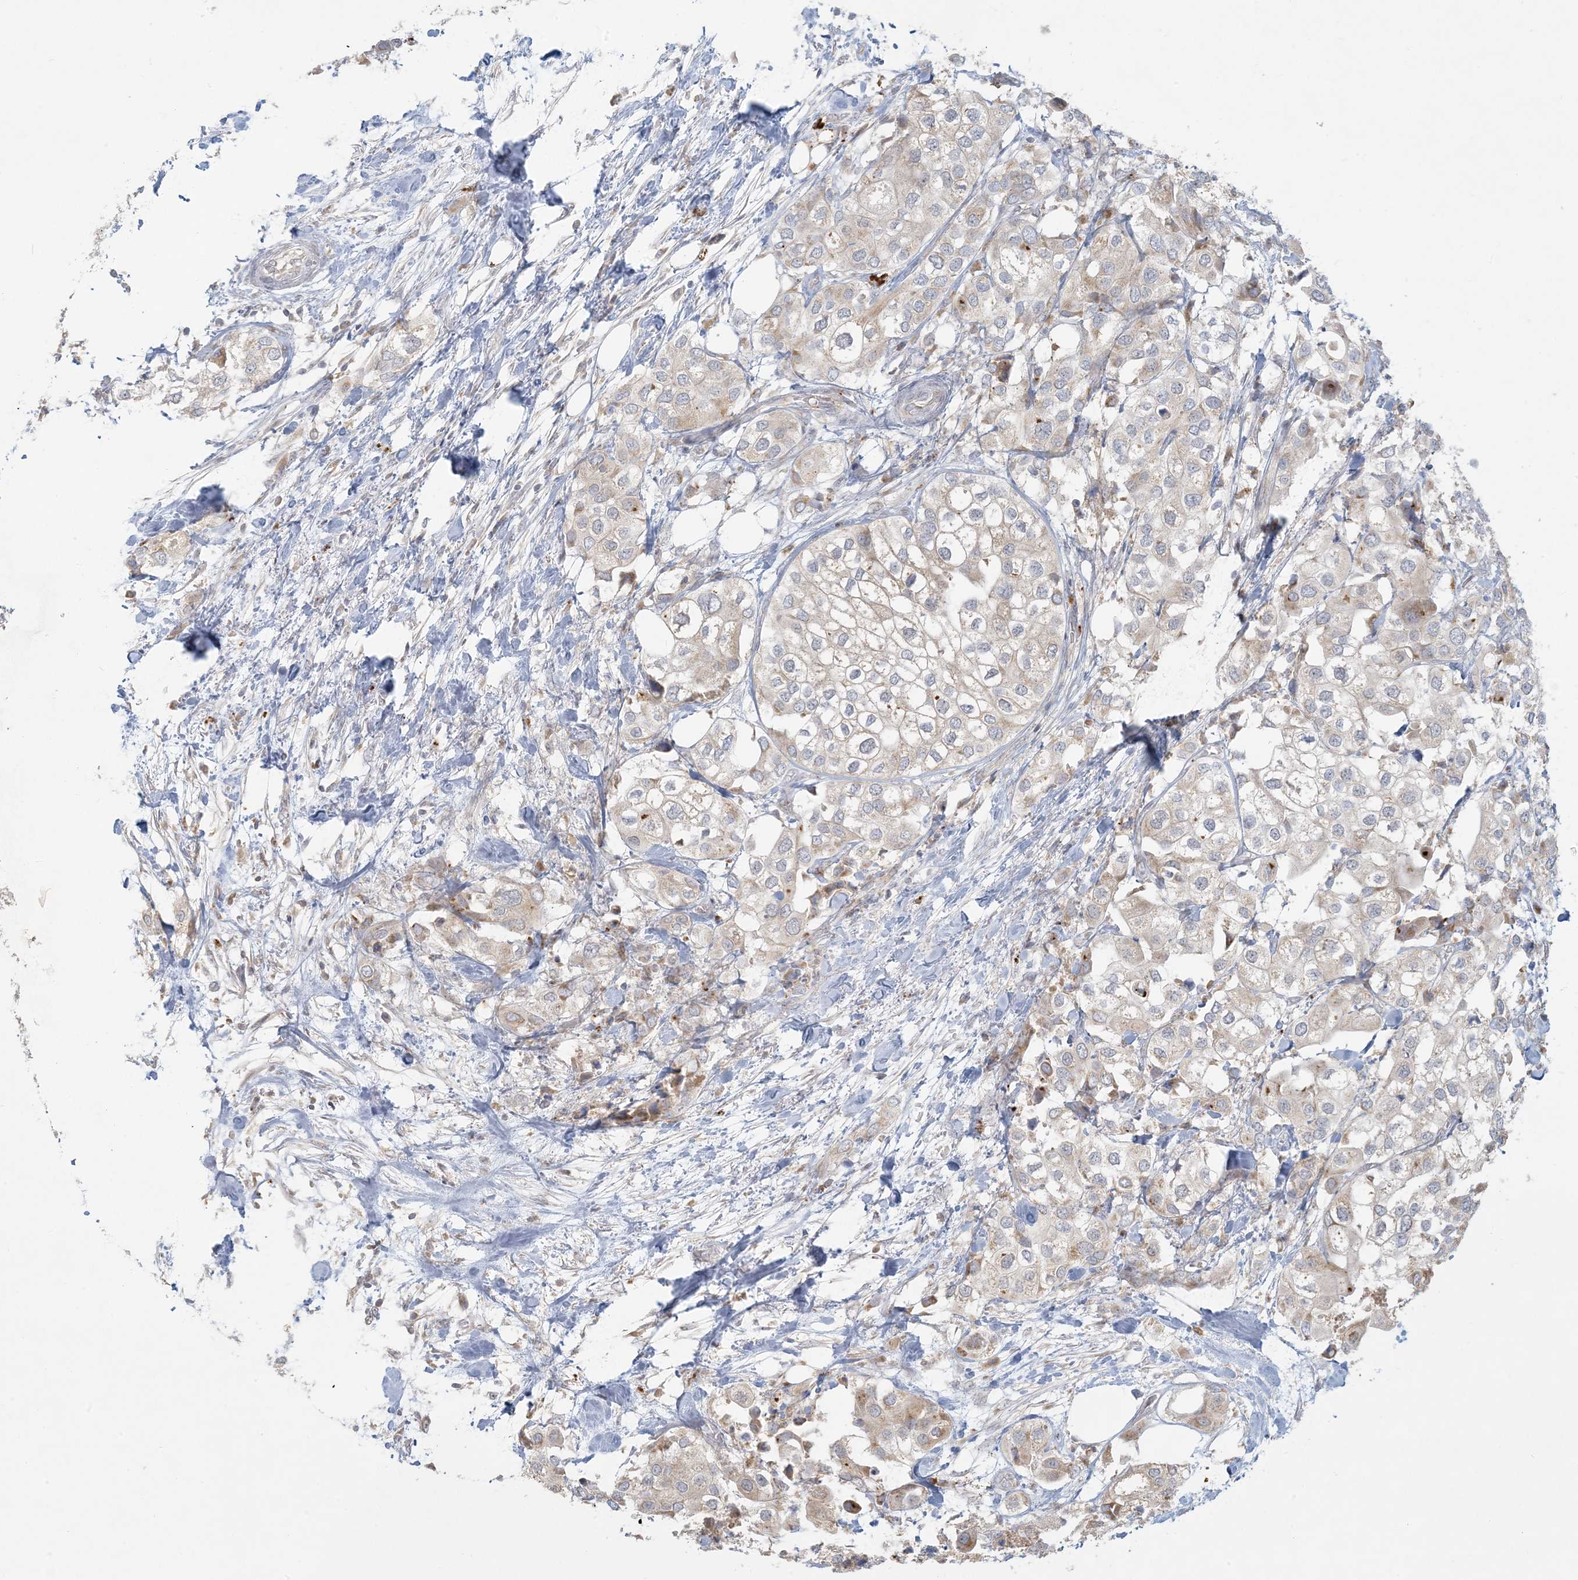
{"staining": {"intensity": "negative", "quantity": "none", "location": "none"}, "tissue": "urothelial cancer", "cell_type": "Tumor cells", "image_type": "cancer", "snomed": [{"axis": "morphology", "description": "Urothelial carcinoma, High grade"}, {"axis": "topography", "description": "Urinary bladder"}], "caption": "An image of human high-grade urothelial carcinoma is negative for staining in tumor cells.", "gene": "MCAT", "patient": {"sex": "male", "age": 64}}